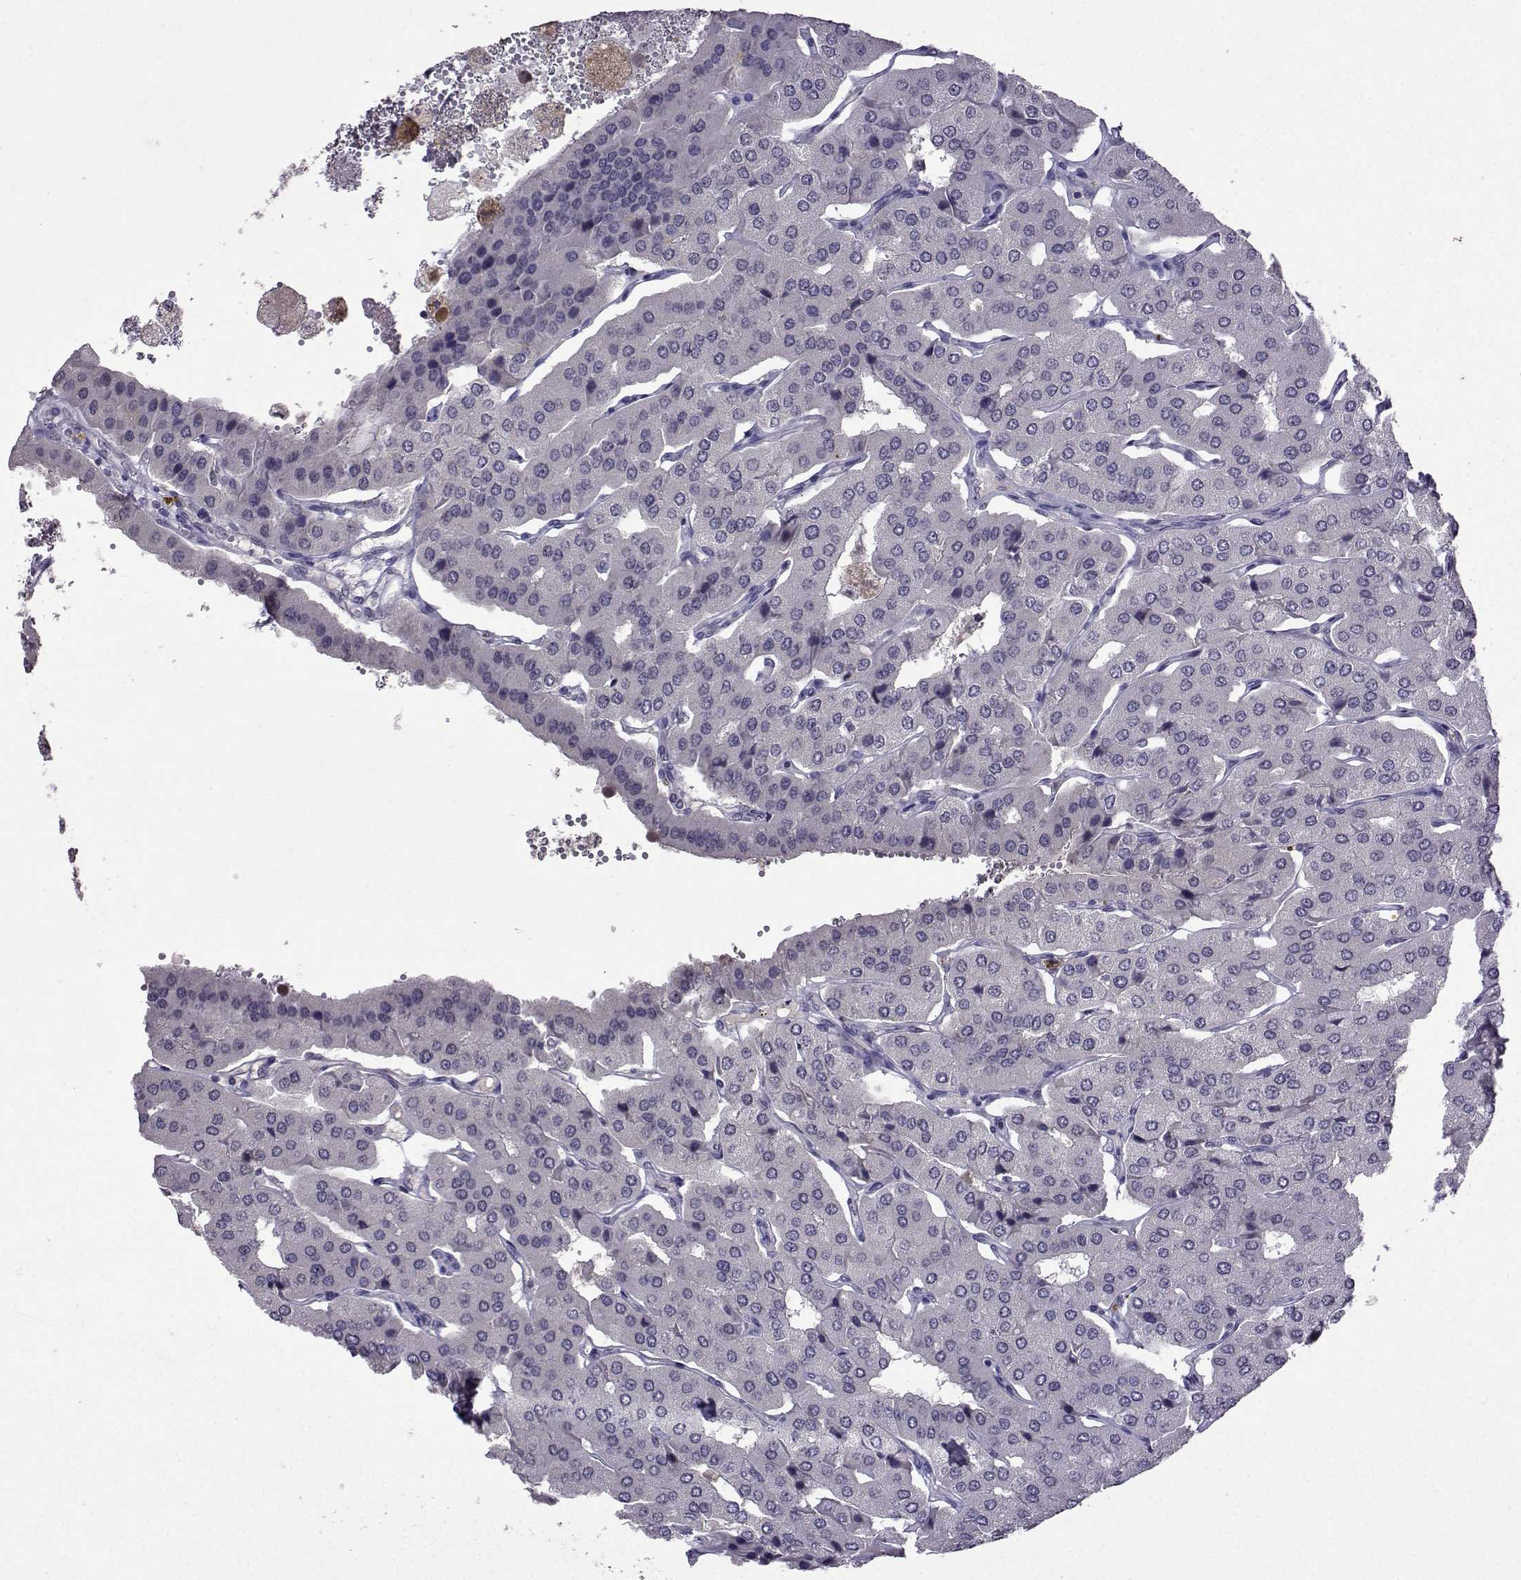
{"staining": {"intensity": "negative", "quantity": "none", "location": "none"}, "tissue": "parathyroid gland", "cell_type": "Glandular cells", "image_type": "normal", "snomed": [{"axis": "morphology", "description": "Normal tissue, NOS"}, {"axis": "morphology", "description": "Adenoma, NOS"}, {"axis": "topography", "description": "Parathyroid gland"}], "caption": "An immunohistochemistry (IHC) histopathology image of benign parathyroid gland is shown. There is no staining in glandular cells of parathyroid gland. (DAB IHC visualized using brightfield microscopy, high magnification).", "gene": "CCL28", "patient": {"sex": "female", "age": 86}}